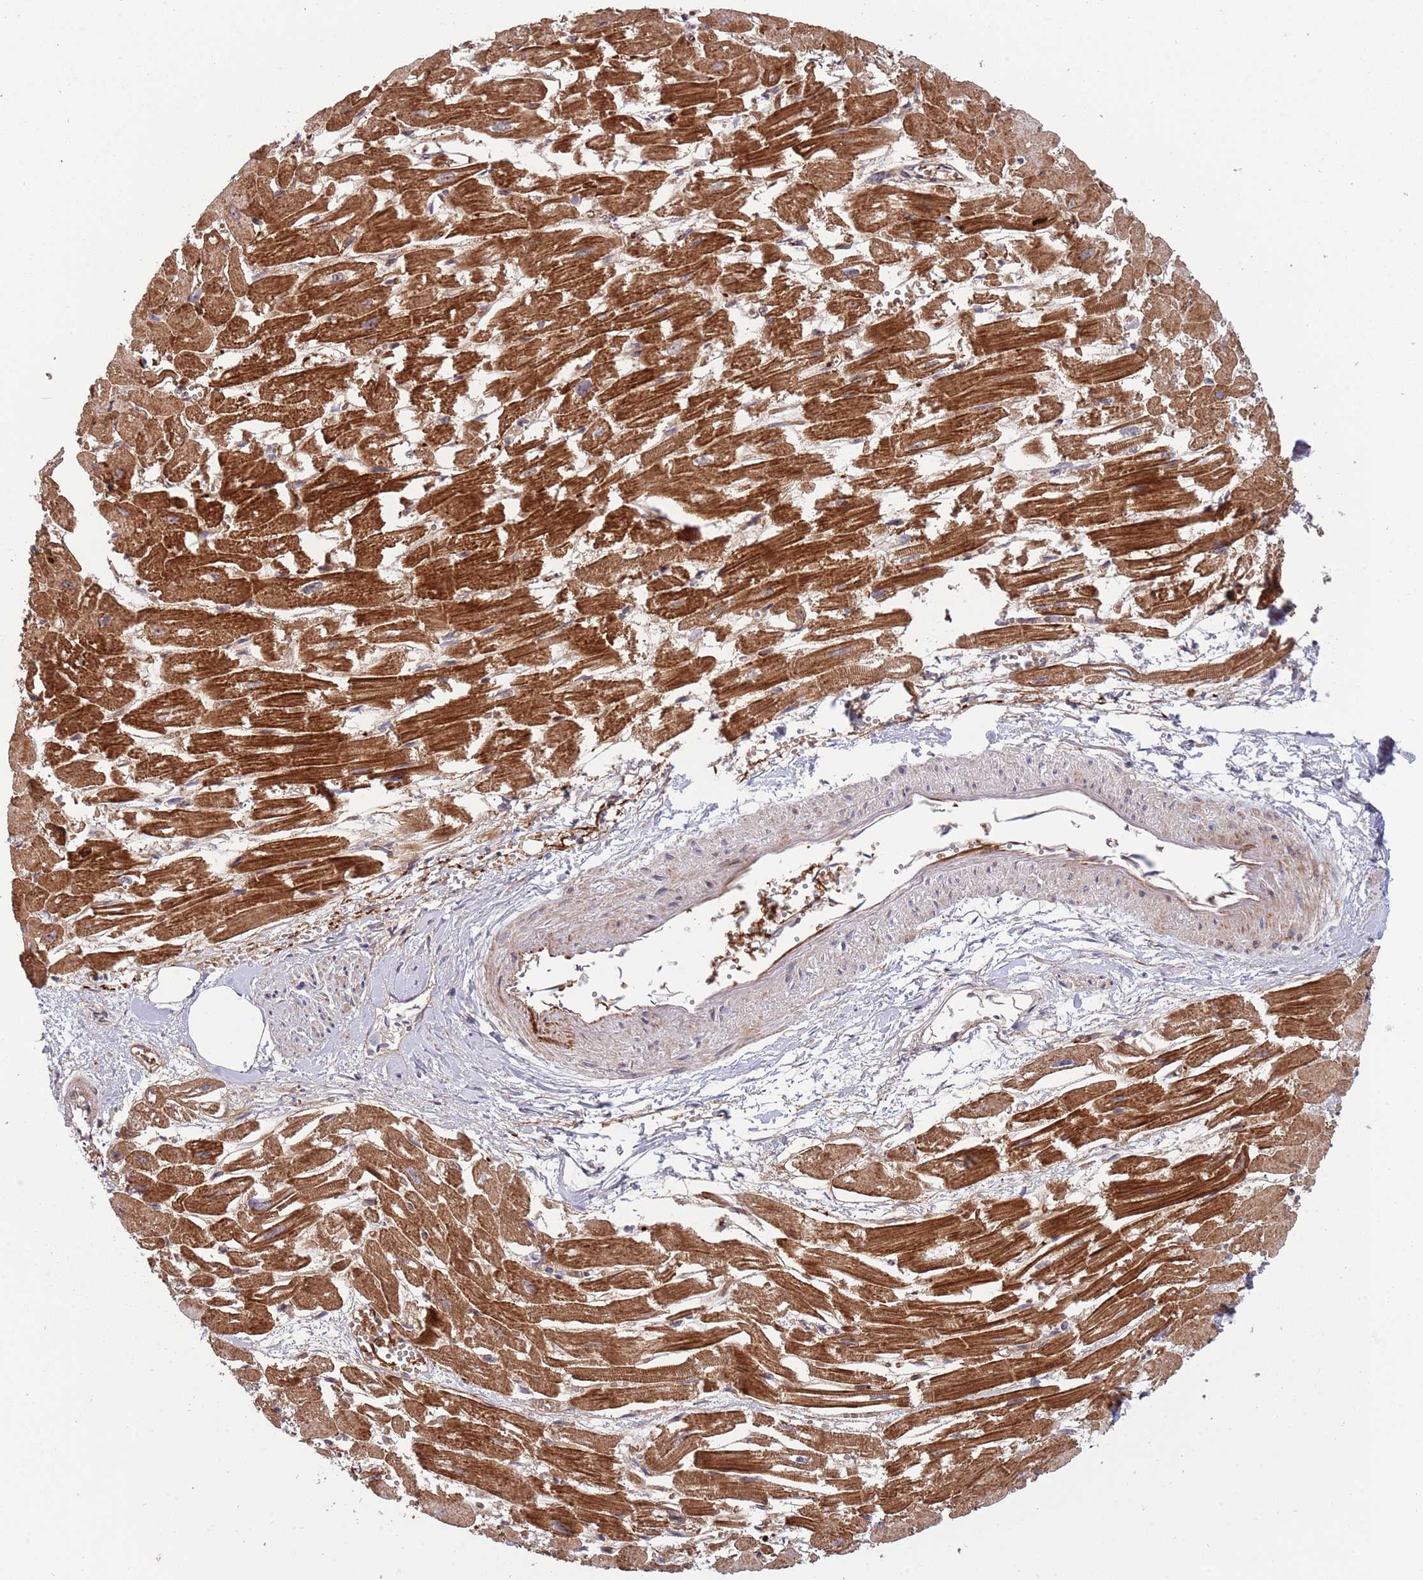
{"staining": {"intensity": "strong", "quantity": ">75%", "location": "cytoplasmic/membranous"}, "tissue": "heart muscle", "cell_type": "Cardiomyocytes", "image_type": "normal", "snomed": [{"axis": "morphology", "description": "Normal tissue, NOS"}, {"axis": "topography", "description": "Heart"}], "caption": "Immunohistochemistry (IHC) (DAB) staining of benign human heart muscle exhibits strong cytoplasmic/membranous protein staining in about >75% of cardiomyocytes.", "gene": "NT5DC4", "patient": {"sex": "male", "age": 54}}